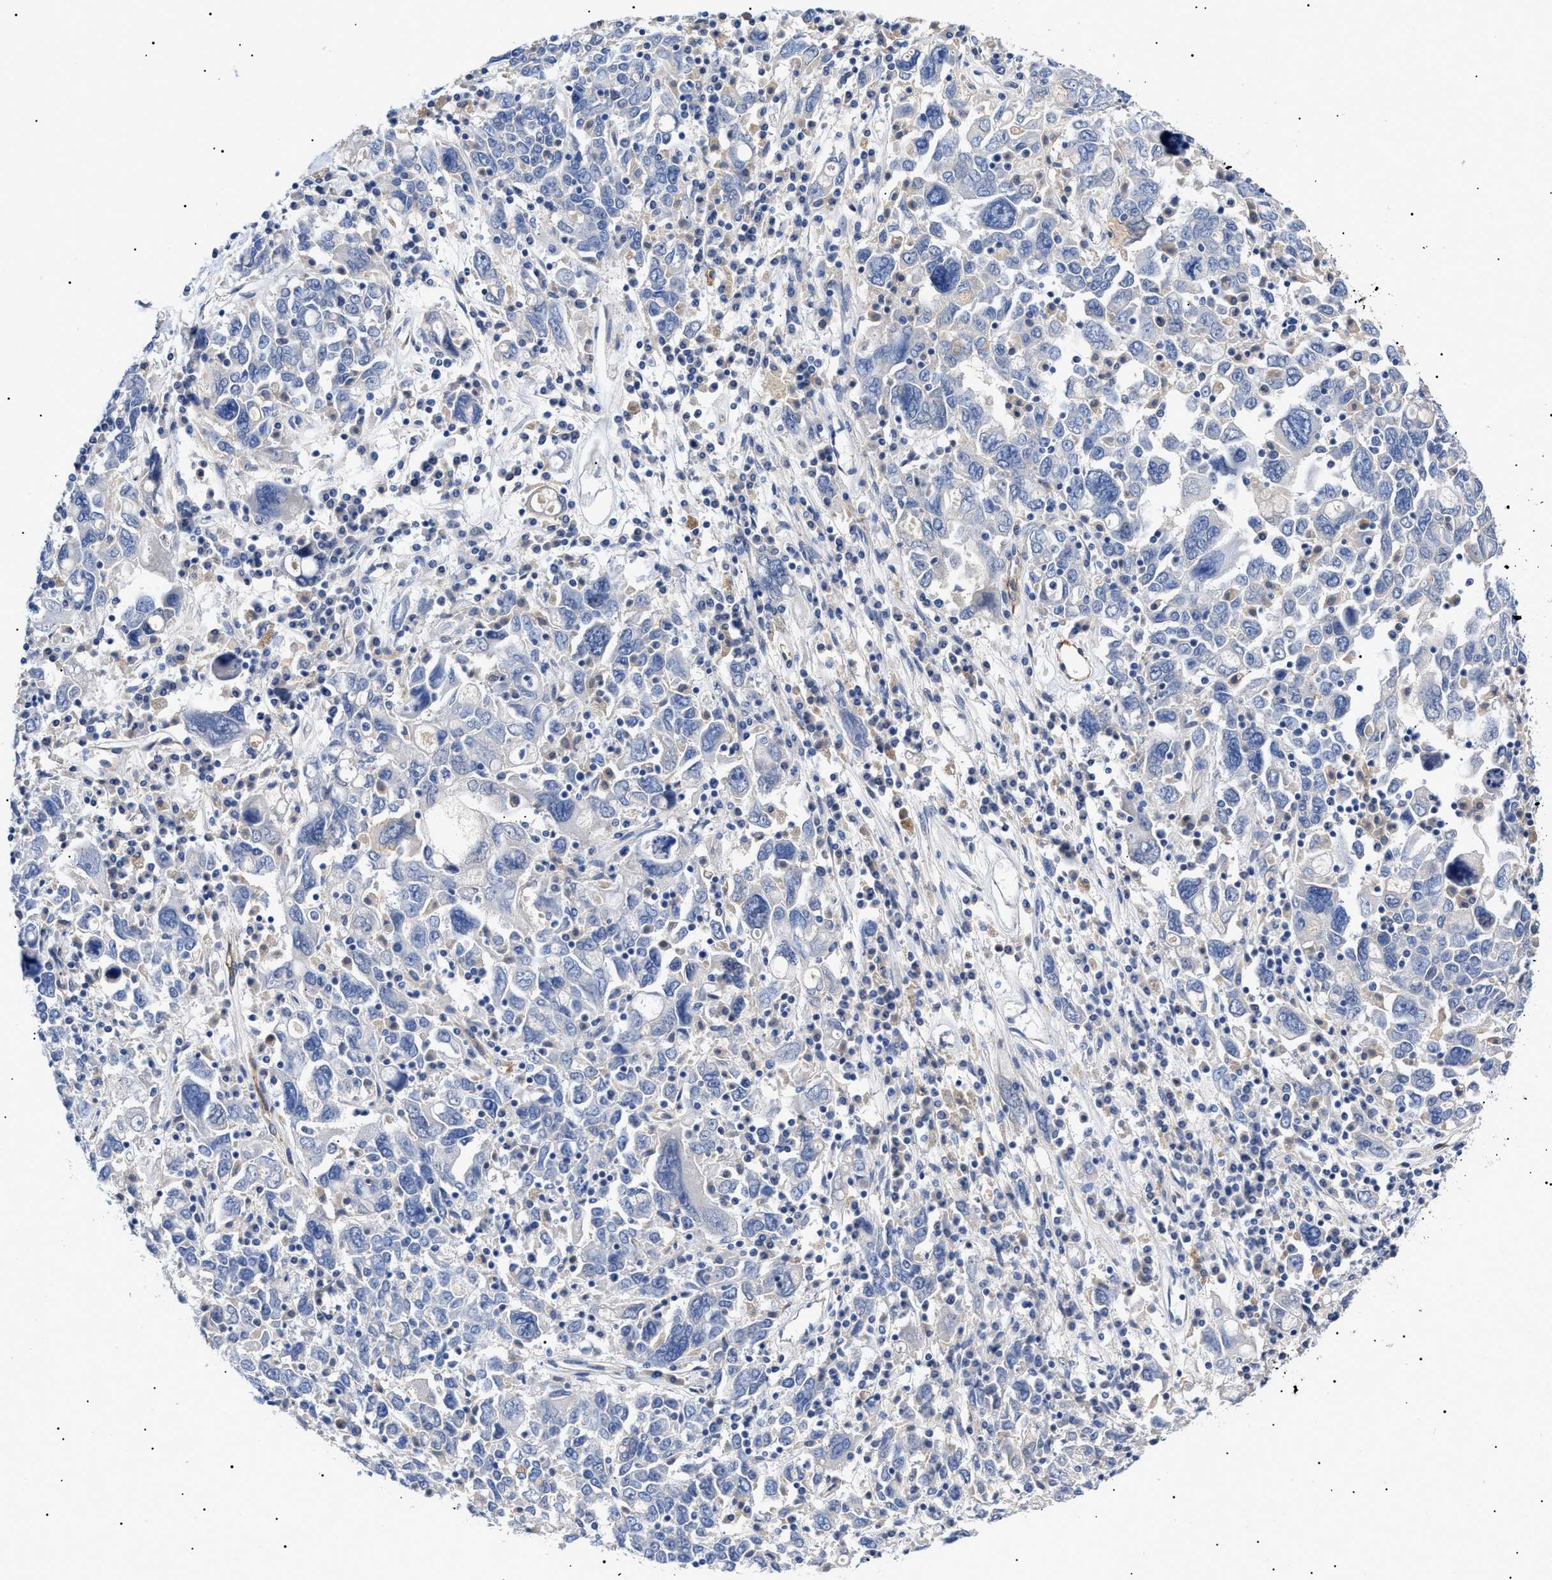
{"staining": {"intensity": "negative", "quantity": "none", "location": "none"}, "tissue": "ovarian cancer", "cell_type": "Tumor cells", "image_type": "cancer", "snomed": [{"axis": "morphology", "description": "Carcinoma, endometroid"}, {"axis": "topography", "description": "Ovary"}], "caption": "Ovarian cancer (endometroid carcinoma) was stained to show a protein in brown. There is no significant staining in tumor cells. (DAB (3,3'-diaminobenzidine) immunohistochemistry visualized using brightfield microscopy, high magnification).", "gene": "ACKR1", "patient": {"sex": "female", "age": 62}}